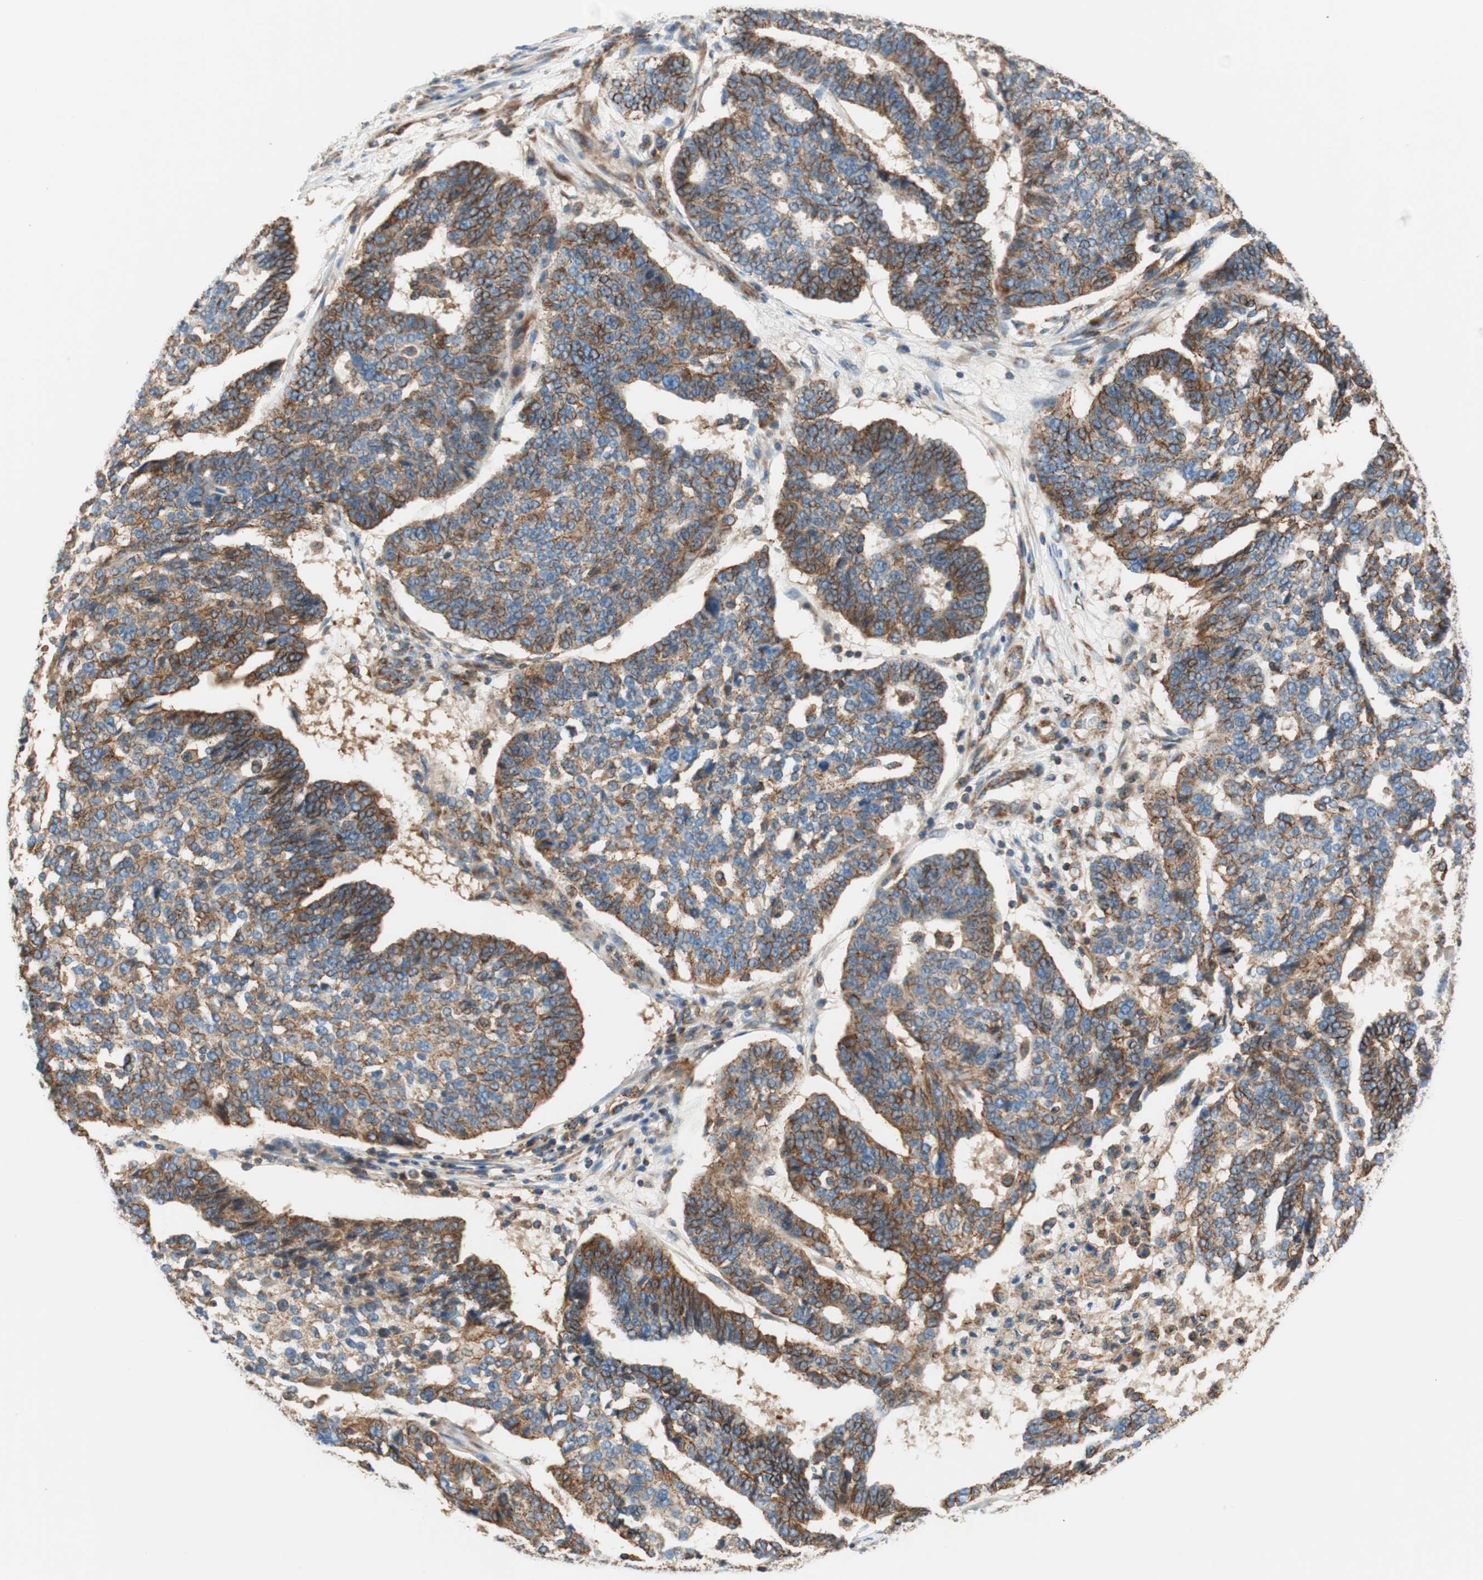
{"staining": {"intensity": "strong", "quantity": "25%-75%", "location": "cytoplasmic/membranous"}, "tissue": "ovarian cancer", "cell_type": "Tumor cells", "image_type": "cancer", "snomed": [{"axis": "morphology", "description": "Cystadenocarcinoma, serous, NOS"}, {"axis": "topography", "description": "Ovary"}], "caption": "This is a histology image of immunohistochemistry staining of ovarian cancer, which shows strong positivity in the cytoplasmic/membranous of tumor cells.", "gene": "VPS26A", "patient": {"sex": "female", "age": 59}}